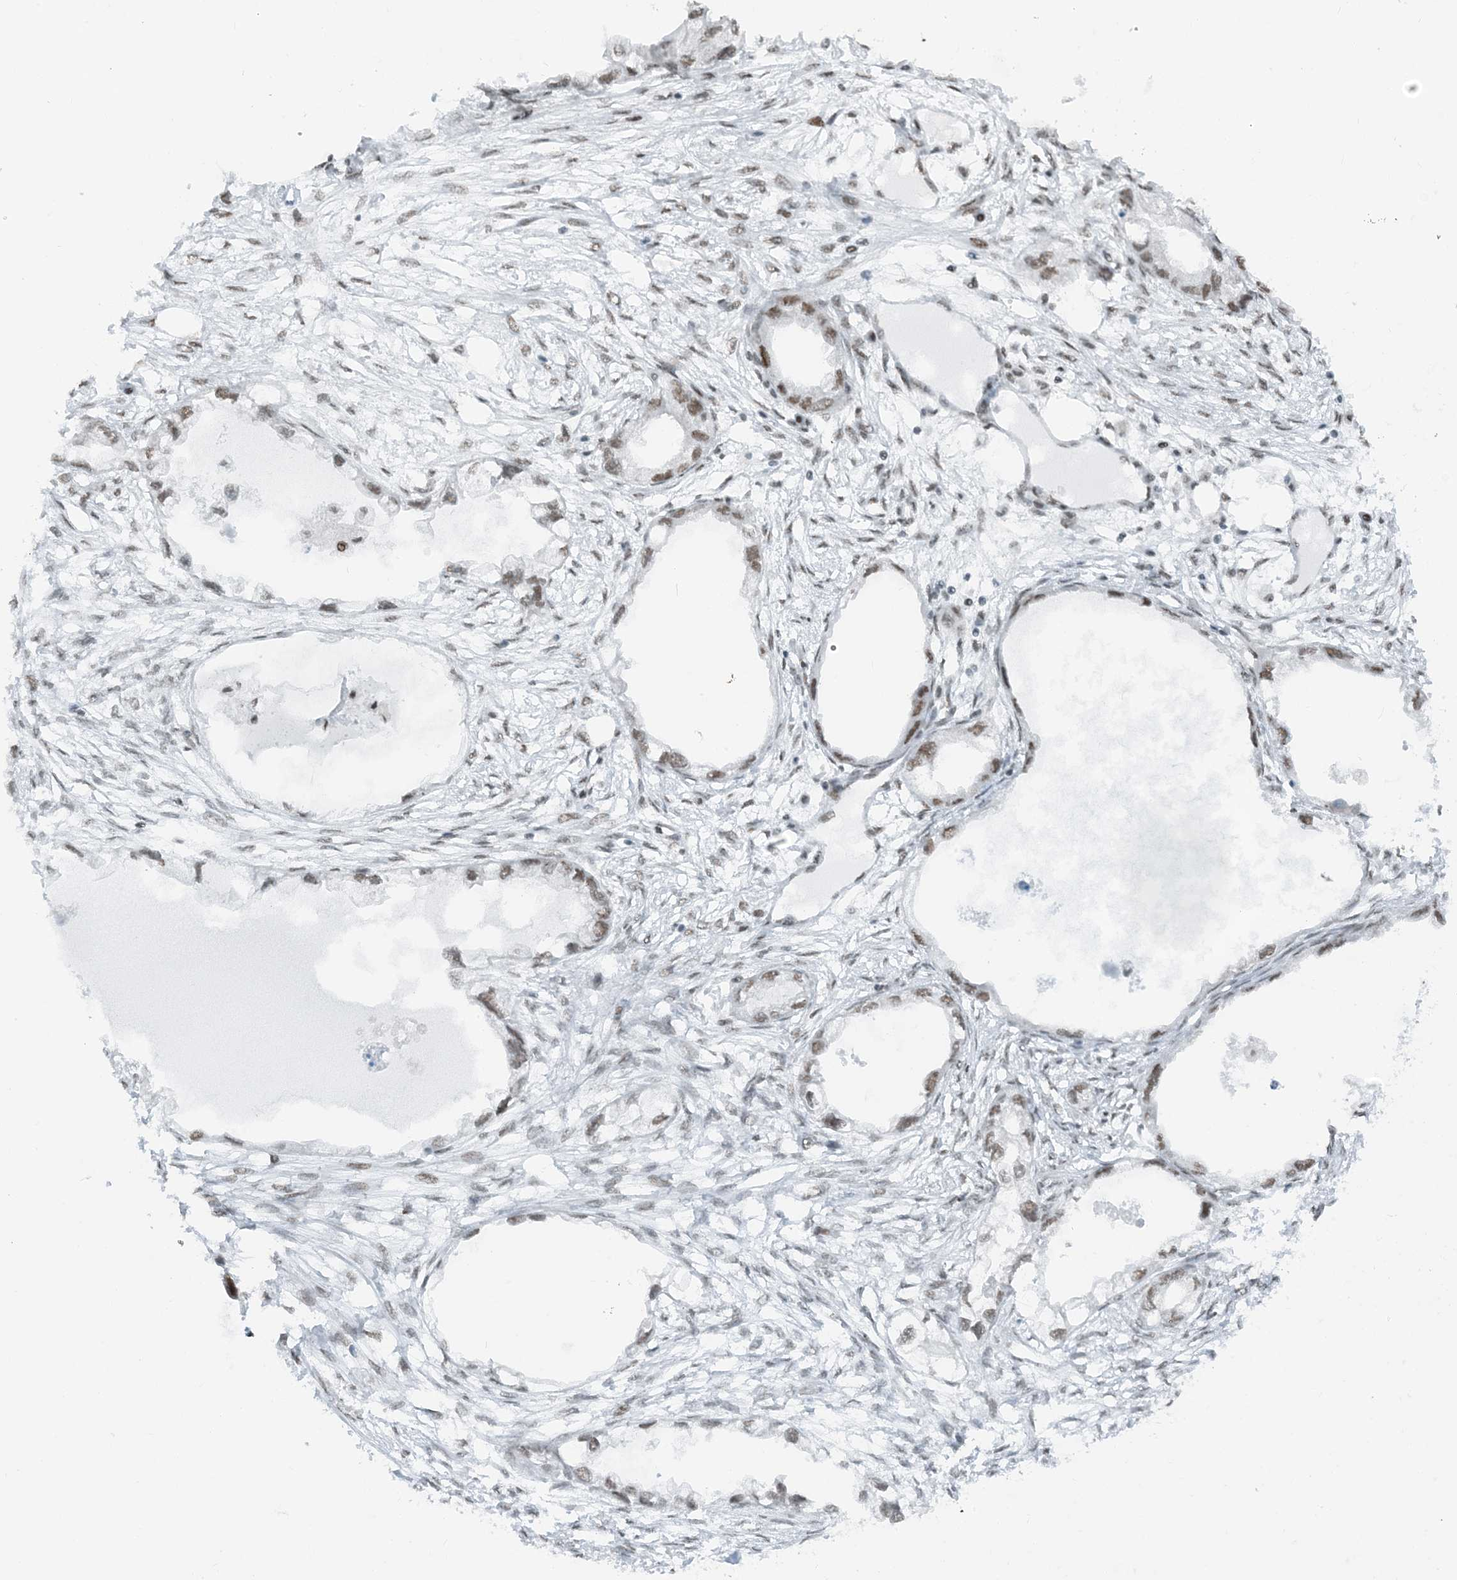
{"staining": {"intensity": "moderate", "quantity": "25%-75%", "location": "nuclear"}, "tissue": "endometrial cancer", "cell_type": "Tumor cells", "image_type": "cancer", "snomed": [{"axis": "morphology", "description": "Adenocarcinoma, NOS"}, {"axis": "morphology", "description": "Adenocarcinoma, metastatic, NOS"}, {"axis": "topography", "description": "Adipose tissue"}, {"axis": "topography", "description": "Endometrium"}], "caption": "Endometrial adenocarcinoma stained for a protein (brown) reveals moderate nuclear positive positivity in approximately 25%-75% of tumor cells.", "gene": "ZNF500", "patient": {"sex": "female", "age": 67}}